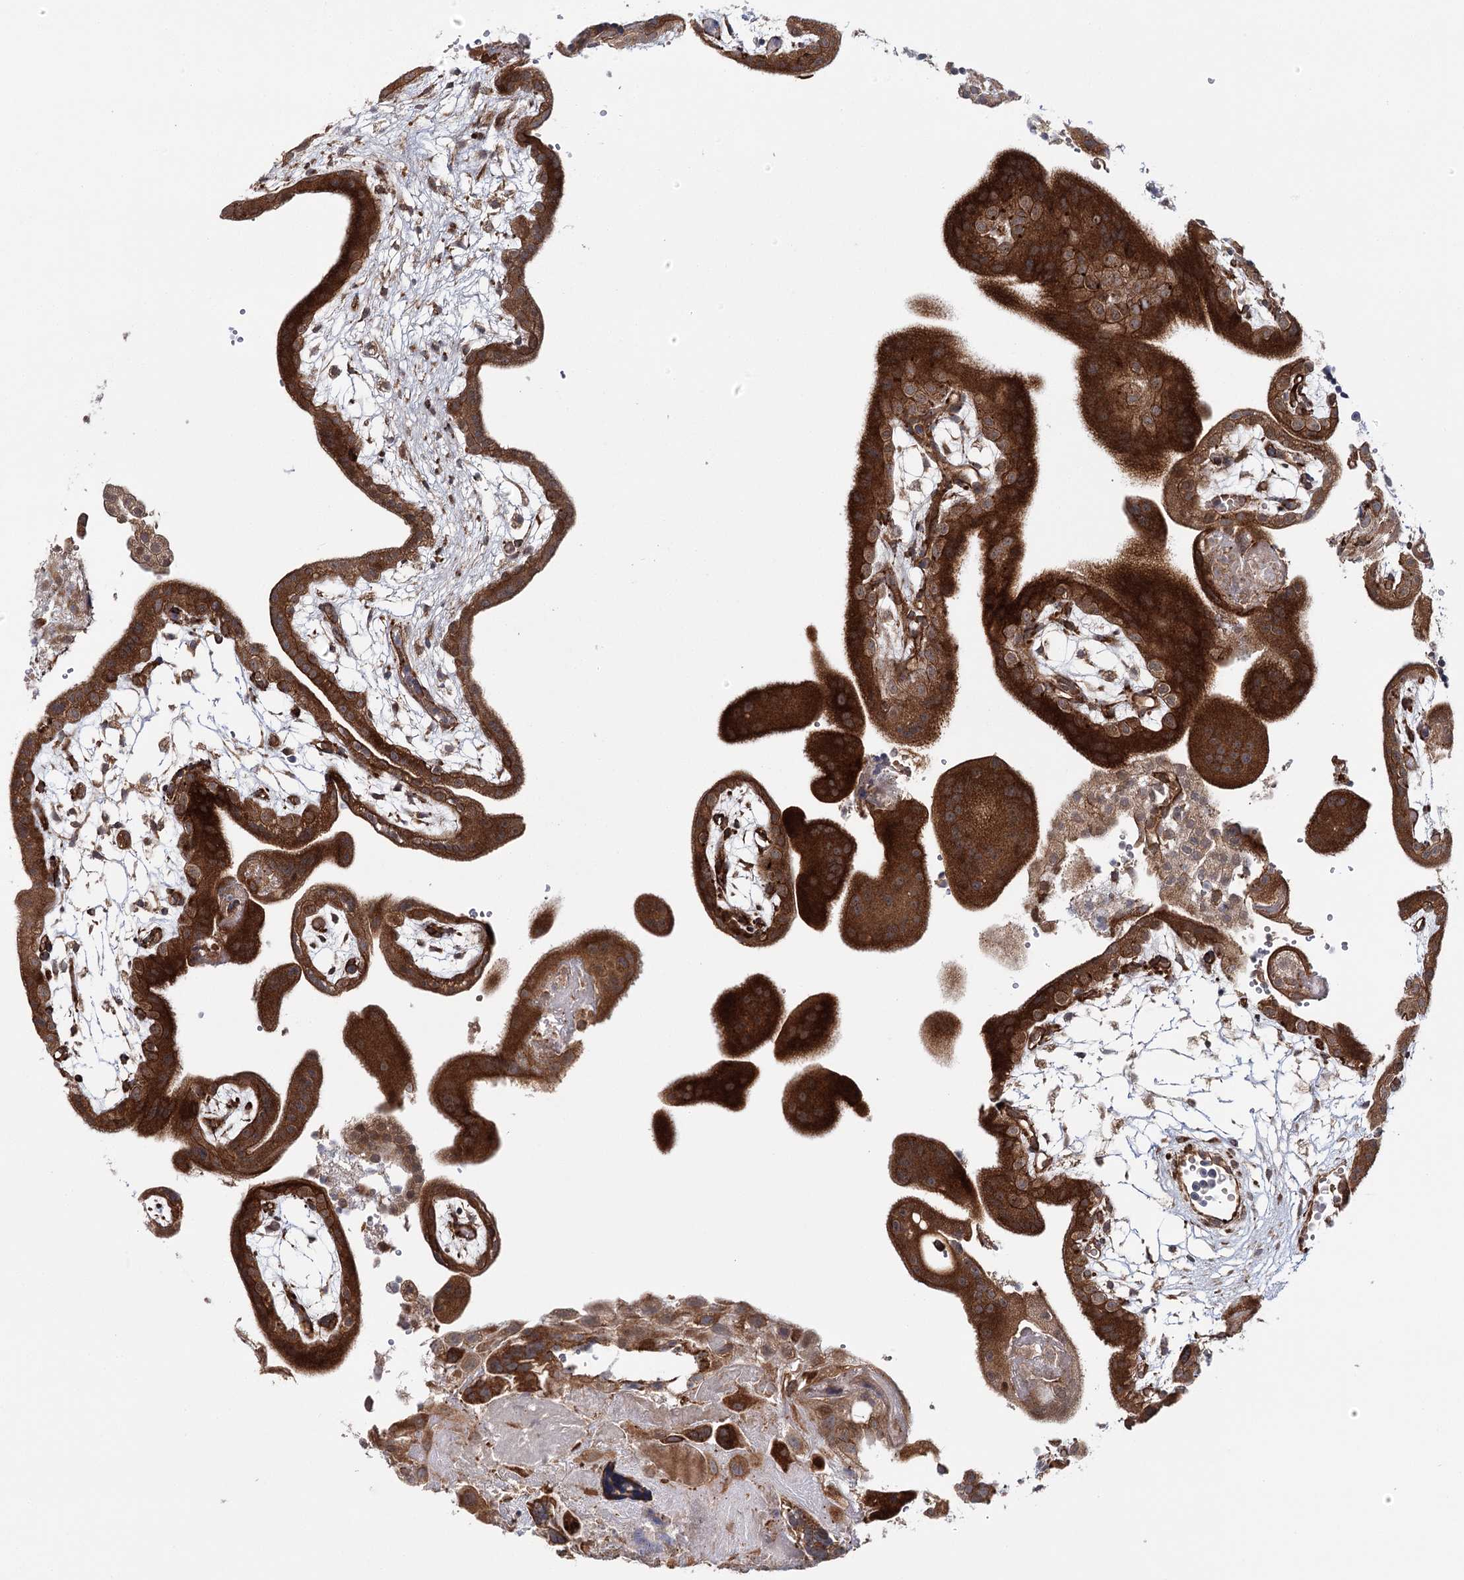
{"staining": {"intensity": "strong", "quantity": ">75%", "location": "cytoplasmic/membranous"}, "tissue": "placenta", "cell_type": "Trophoblastic cells", "image_type": "normal", "snomed": [{"axis": "morphology", "description": "Normal tissue, NOS"}, {"axis": "topography", "description": "Placenta"}], "caption": "Brown immunohistochemical staining in benign human placenta reveals strong cytoplasmic/membranous positivity in about >75% of trophoblastic cells.", "gene": "MKNK1", "patient": {"sex": "female", "age": 18}}